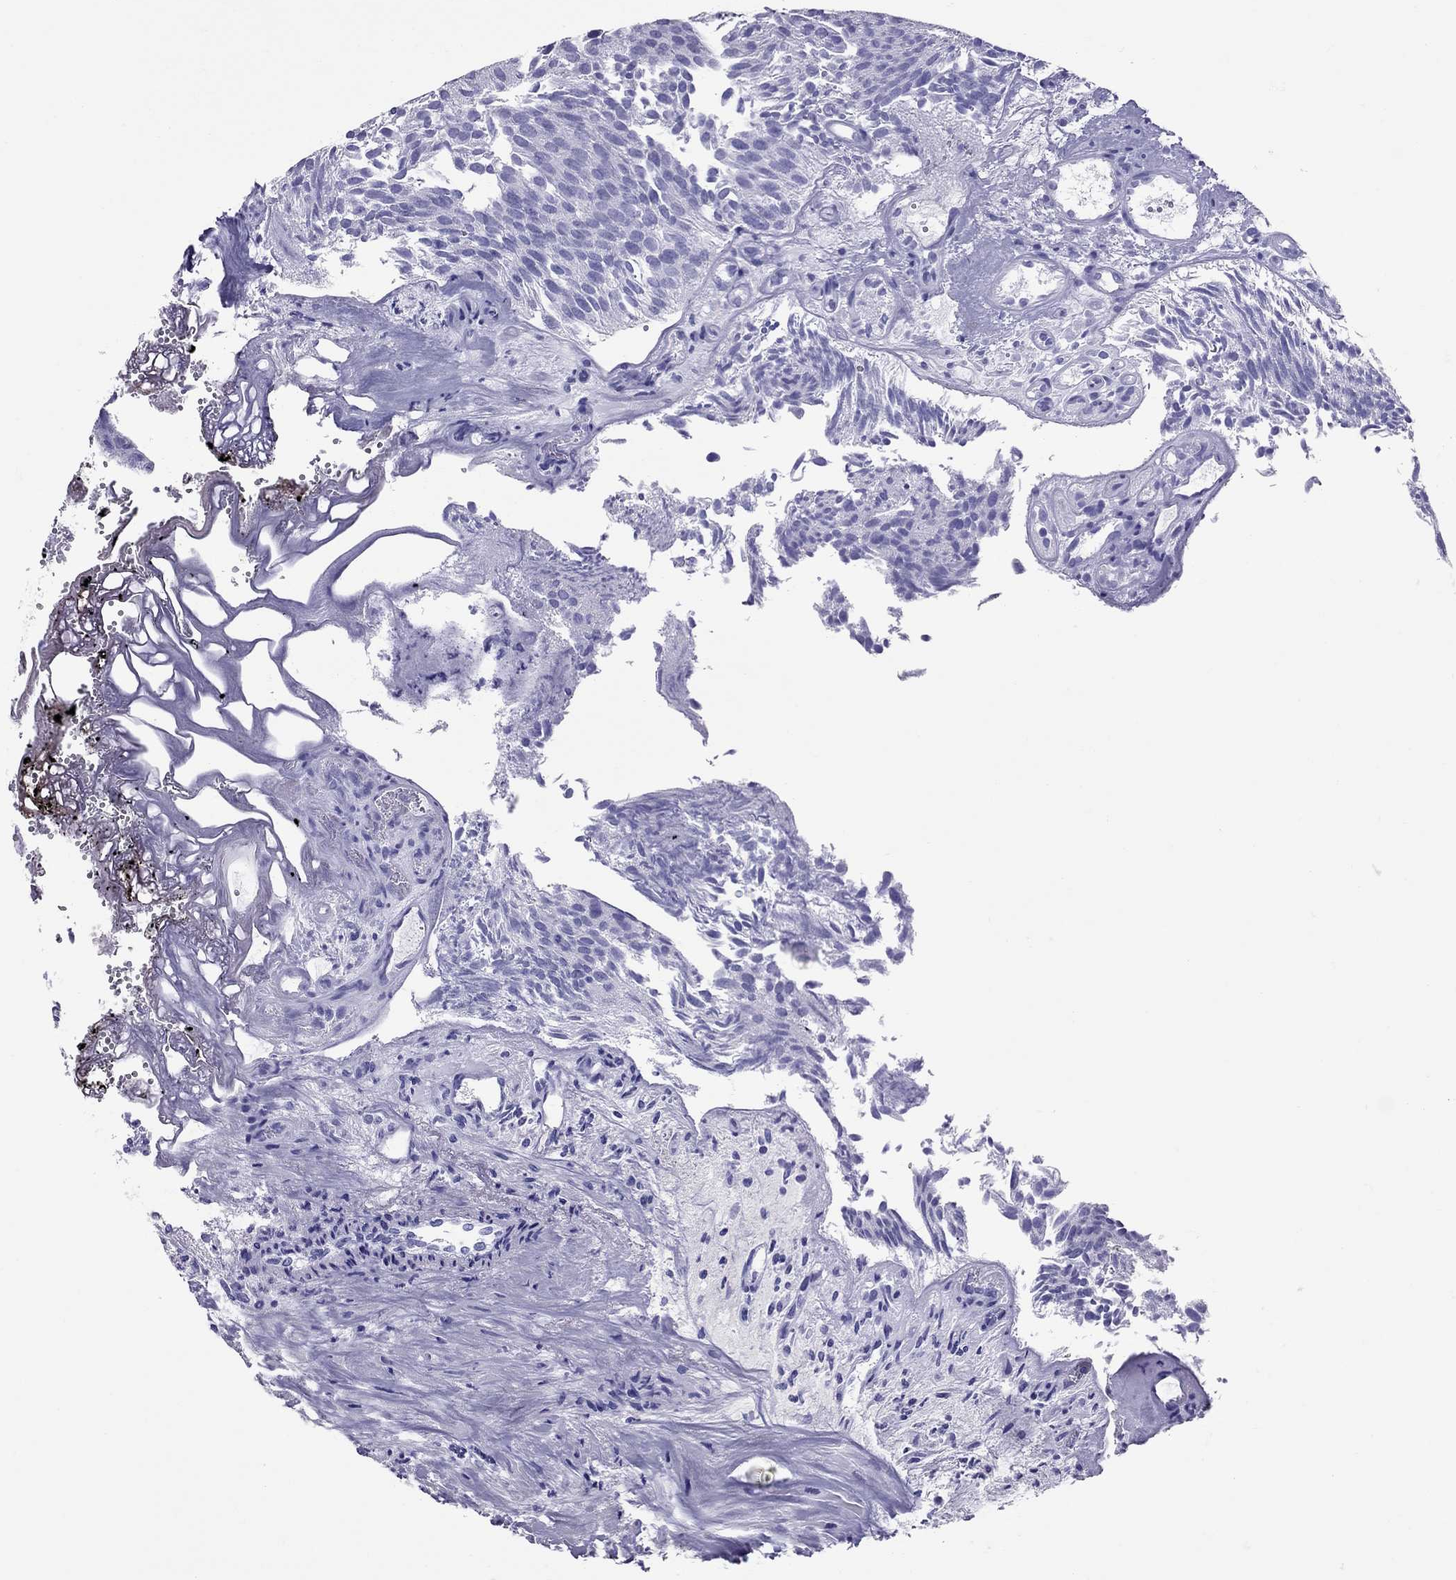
{"staining": {"intensity": "negative", "quantity": "none", "location": "none"}, "tissue": "urothelial cancer", "cell_type": "Tumor cells", "image_type": "cancer", "snomed": [{"axis": "morphology", "description": "Urothelial carcinoma, Low grade"}, {"axis": "topography", "description": "Urinary bladder"}], "caption": "Immunohistochemistry (IHC) micrograph of neoplastic tissue: human low-grade urothelial carcinoma stained with DAB (3,3'-diaminobenzidine) shows no significant protein positivity in tumor cells.", "gene": "AVPR1B", "patient": {"sex": "female", "age": 87}}